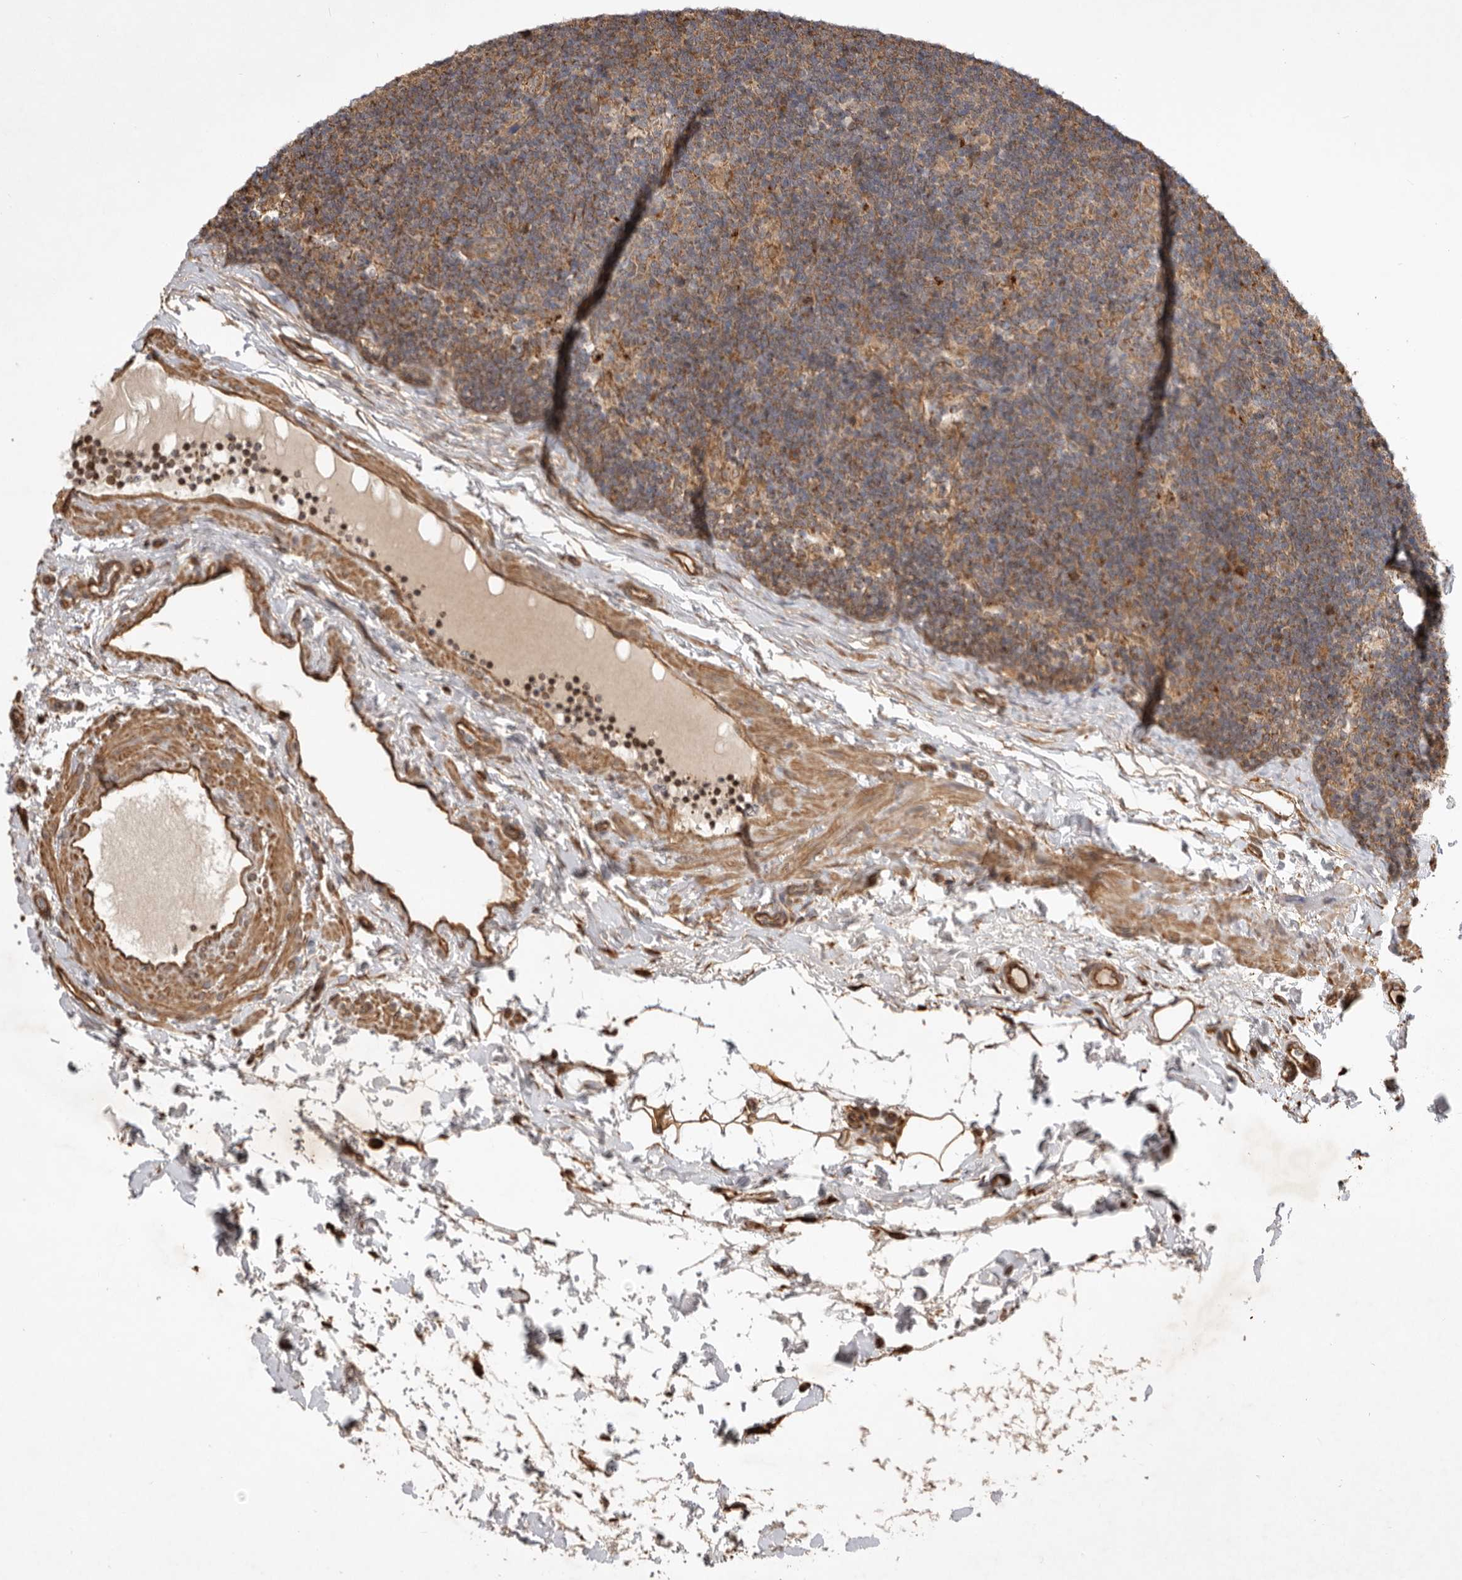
{"staining": {"intensity": "moderate", "quantity": "25%-75%", "location": "cytoplasmic/membranous"}, "tissue": "lymph node", "cell_type": "Non-germinal center cells", "image_type": "normal", "snomed": [{"axis": "morphology", "description": "Normal tissue, NOS"}, {"axis": "topography", "description": "Lymph node"}], "caption": "Moderate cytoplasmic/membranous positivity for a protein is appreciated in approximately 25%-75% of non-germinal center cells of unremarkable lymph node using immunohistochemistry (IHC).", "gene": "DPH7", "patient": {"sex": "female", "age": 22}}